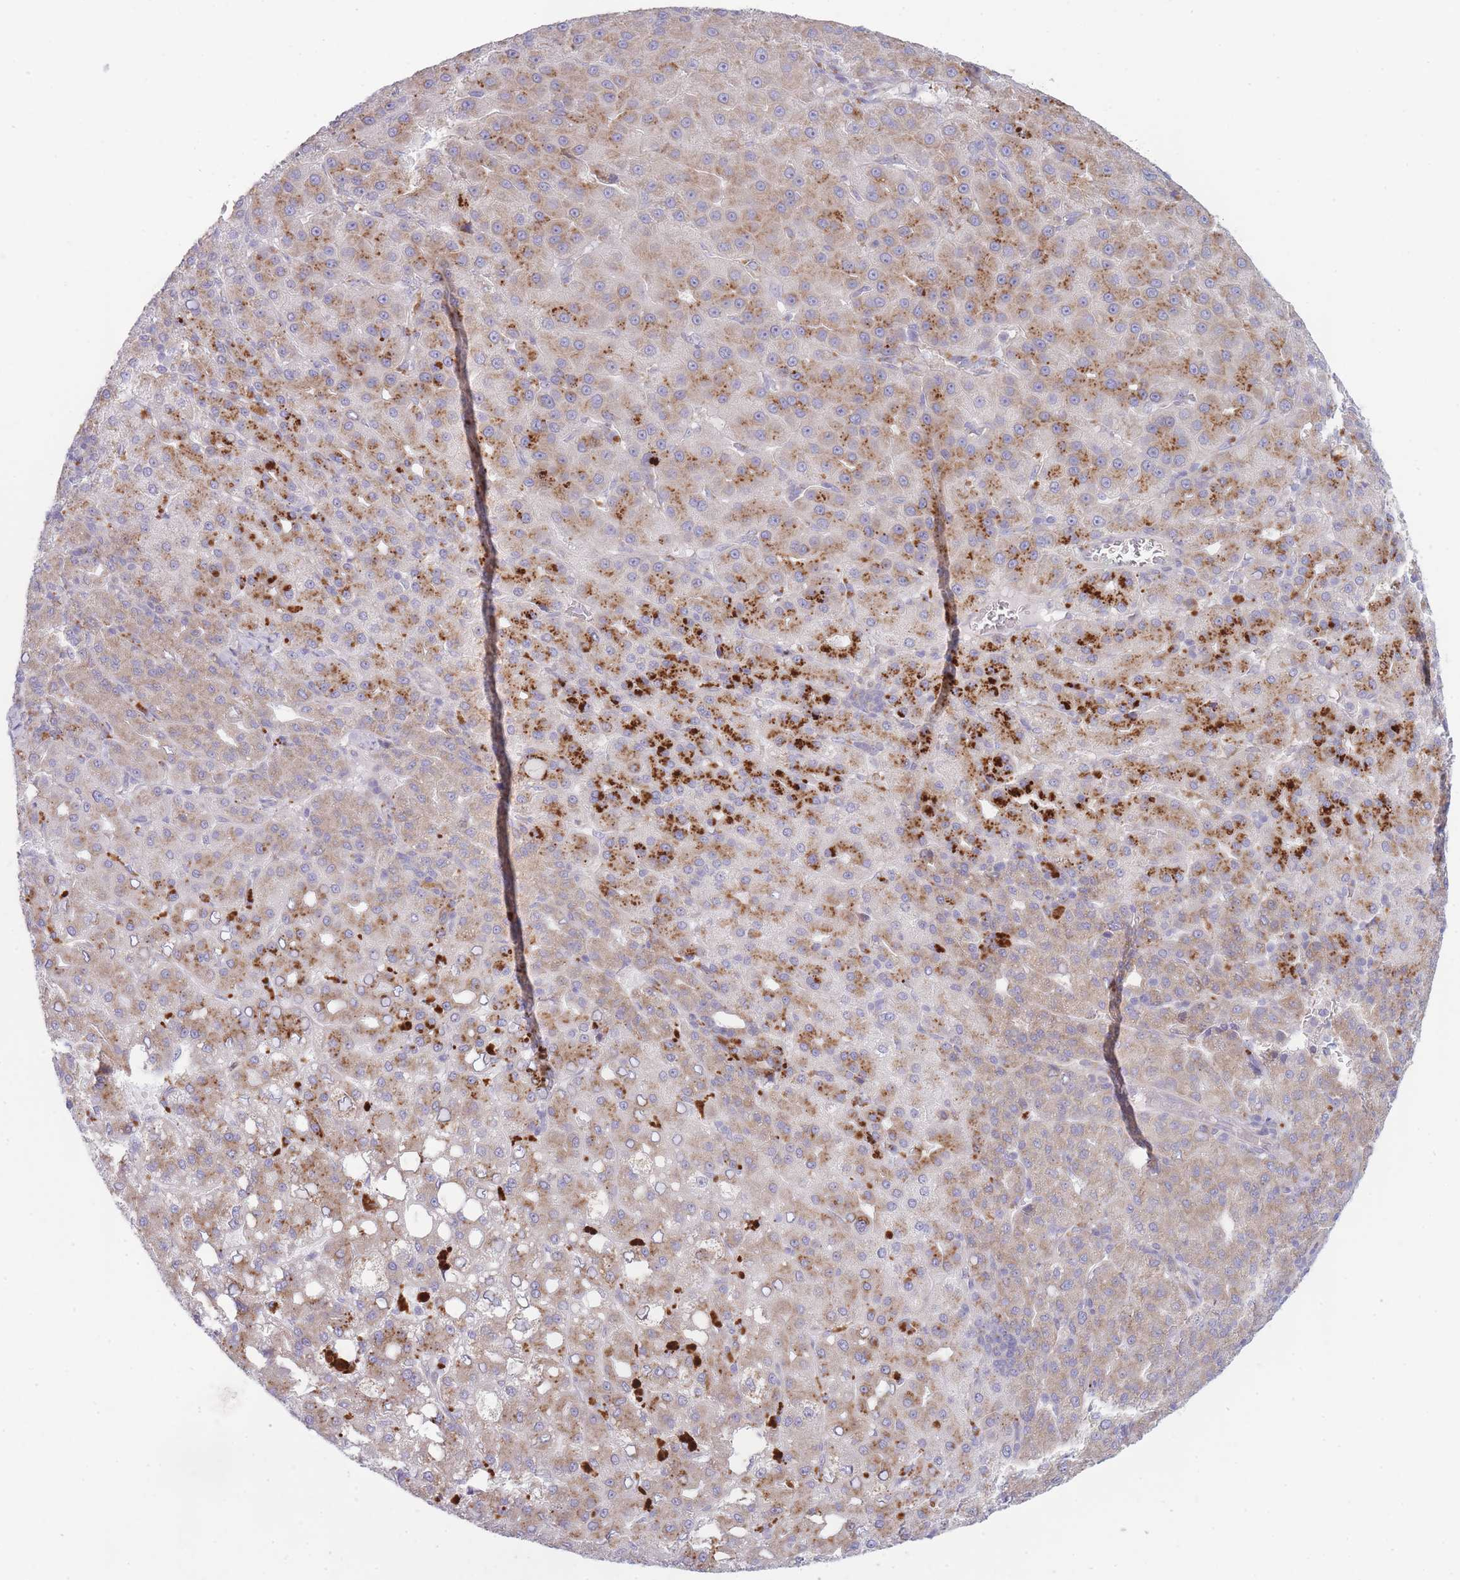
{"staining": {"intensity": "moderate", "quantity": ">75%", "location": "cytoplasmic/membranous"}, "tissue": "liver cancer", "cell_type": "Tumor cells", "image_type": "cancer", "snomed": [{"axis": "morphology", "description": "Carcinoma, Hepatocellular, NOS"}, {"axis": "topography", "description": "Liver"}], "caption": "Liver hepatocellular carcinoma was stained to show a protein in brown. There is medium levels of moderate cytoplasmic/membranous positivity in approximately >75% of tumor cells. The protein of interest is shown in brown color, while the nuclei are stained blue.", "gene": "OR5L2", "patient": {"sex": "male", "age": 65}}